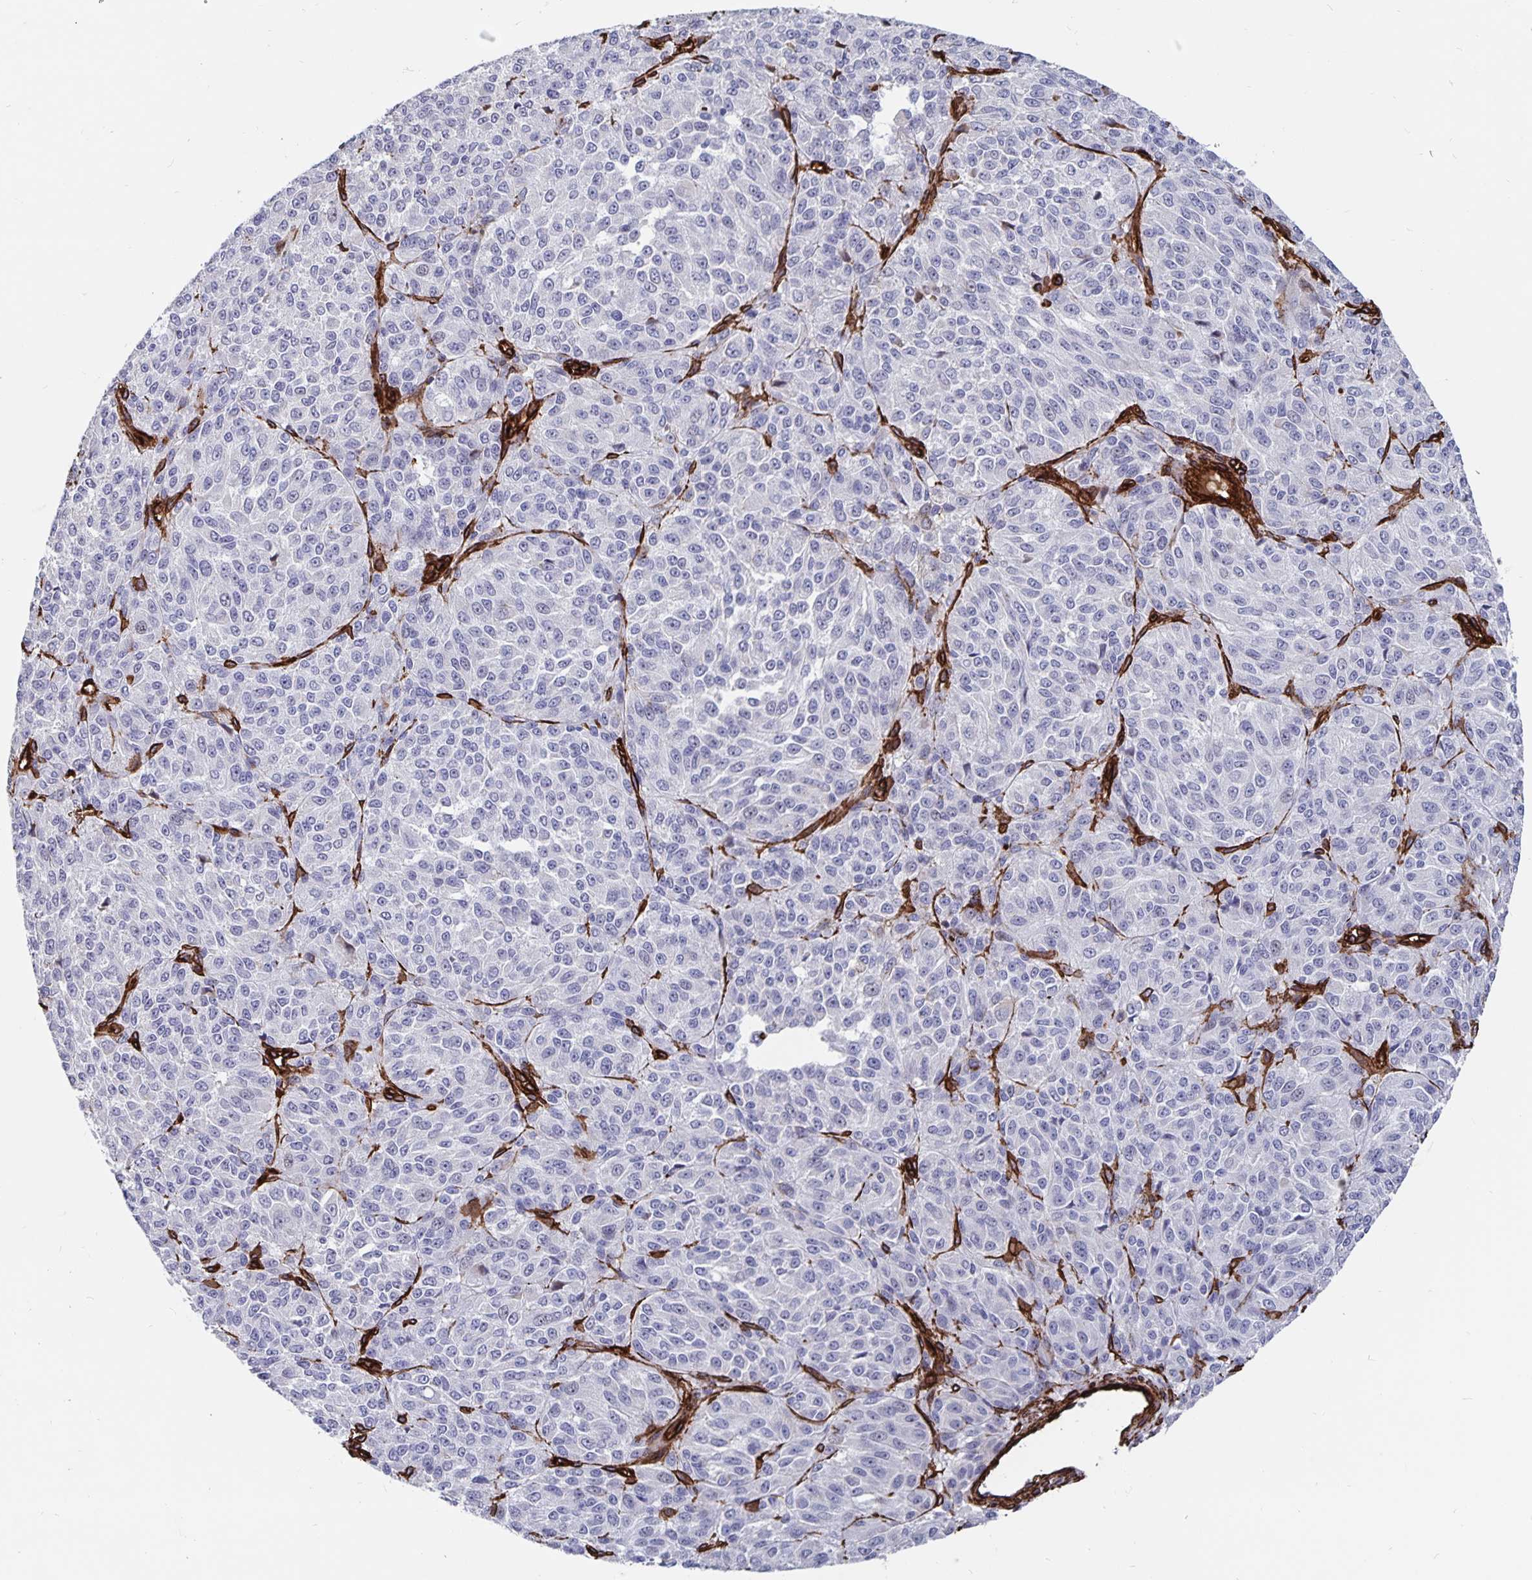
{"staining": {"intensity": "negative", "quantity": "none", "location": "none"}, "tissue": "melanoma", "cell_type": "Tumor cells", "image_type": "cancer", "snomed": [{"axis": "morphology", "description": "Malignant melanoma, Metastatic site"}, {"axis": "topography", "description": "Brain"}], "caption": "Malignant melanoma (metastatic site) was stained to show a protein in brown. There is no significant positivity in tumor cells.", "gene": "DCHS2", "patient": {"sex": "female", "age": 56}}